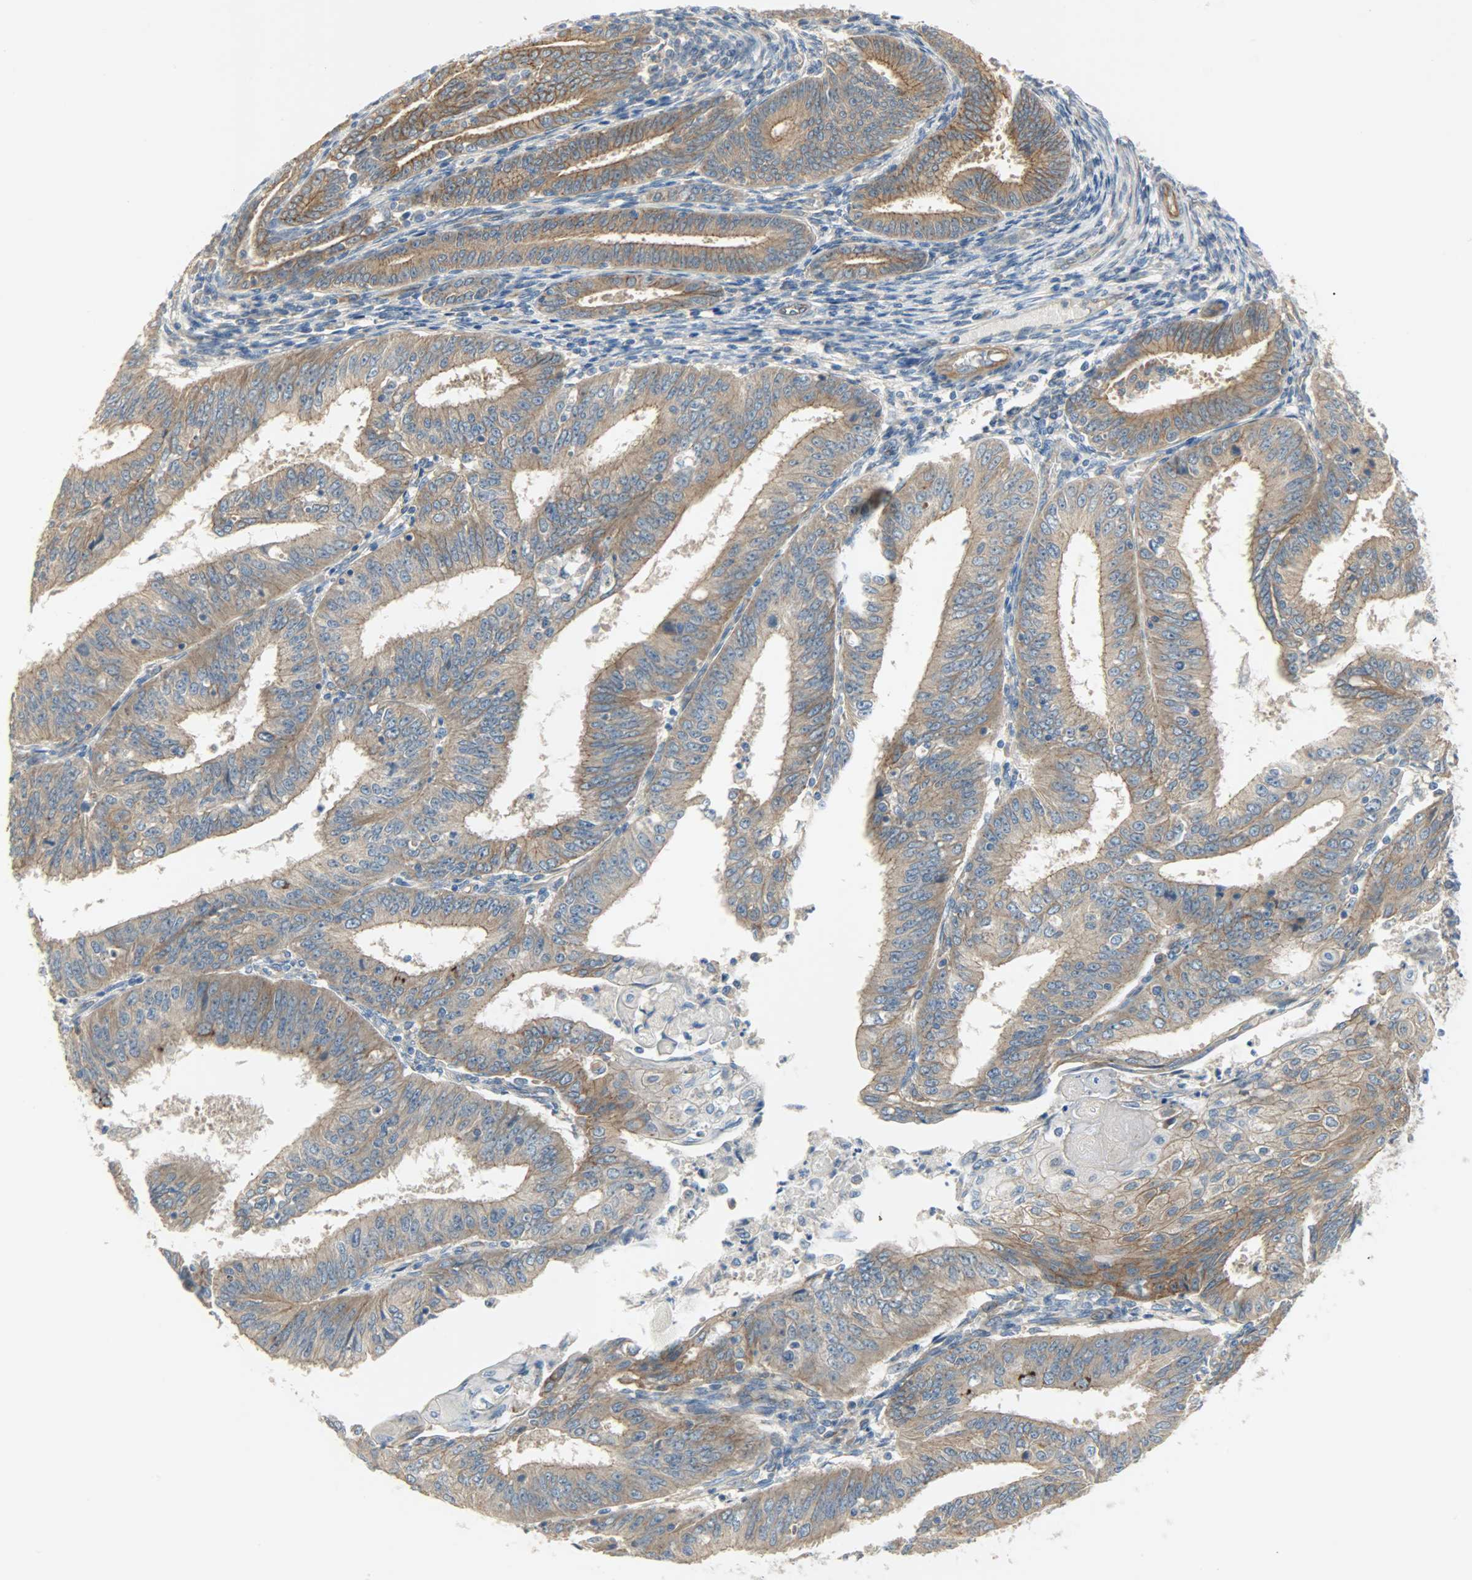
{"staining": {"intensity": "moderate", "quantity": ">75%", "location": "cytoplasmic/membranous"}, "tissue": "endometrial cancer", "cell_type": "Tumor cells", "image_type": "cancer", "snomed": [{"axis": "morphology", "description": "Adenocarcinoma, NOS"}, {"axis": "topography", "description": "Endometrium"}], "caption": "A brown stain labels moderate cytoplasmic/membranous positivity of a protein in human endometrial adenocarcinoma tumor cells.", "gene": "KIAA1217", "patient": {"sex": "female", "age": 42}}